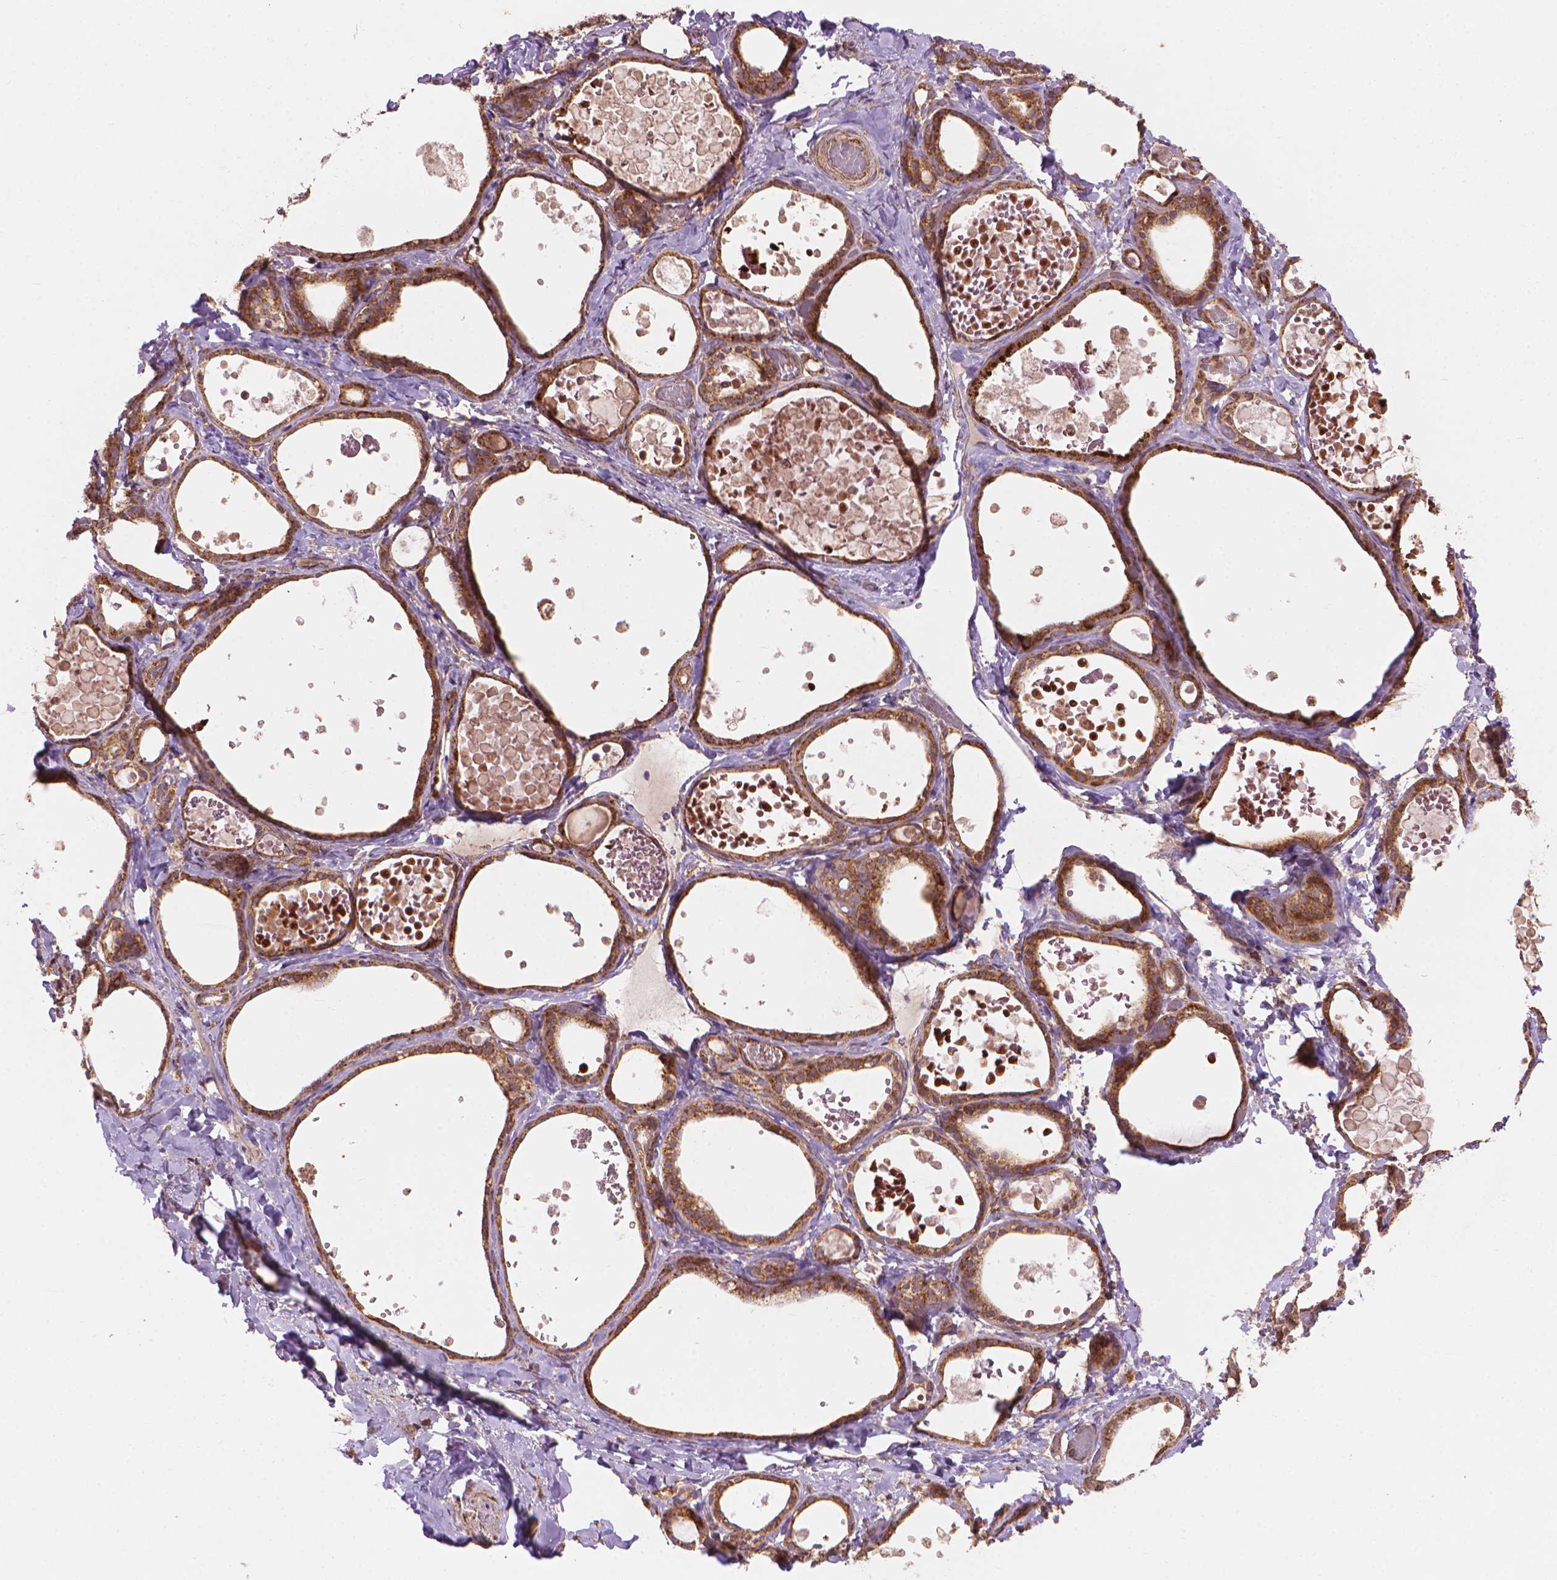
{"staining": {"intensity": "moderate", "quantity": ">75%", "location": "cytoplasmic/membranous"}, "tissue": "thyroid gland", "cell_type": "Glandular cells", "image_type": "normal", "snomed": [{"axis": "morphology", "description": "Normal tissue, NOS"}, {"axis": "topography", "description": "Thyroid gland"}], "caption": "IHC histopathology image of benign thyroid gland stained for a protein (brown), which shows medium levels of moderate cytoplasmic/membranous positivity in about >75% of glandular cells.", "gene": "VARS2", "patient": {"sex": "female", "age": 56}}